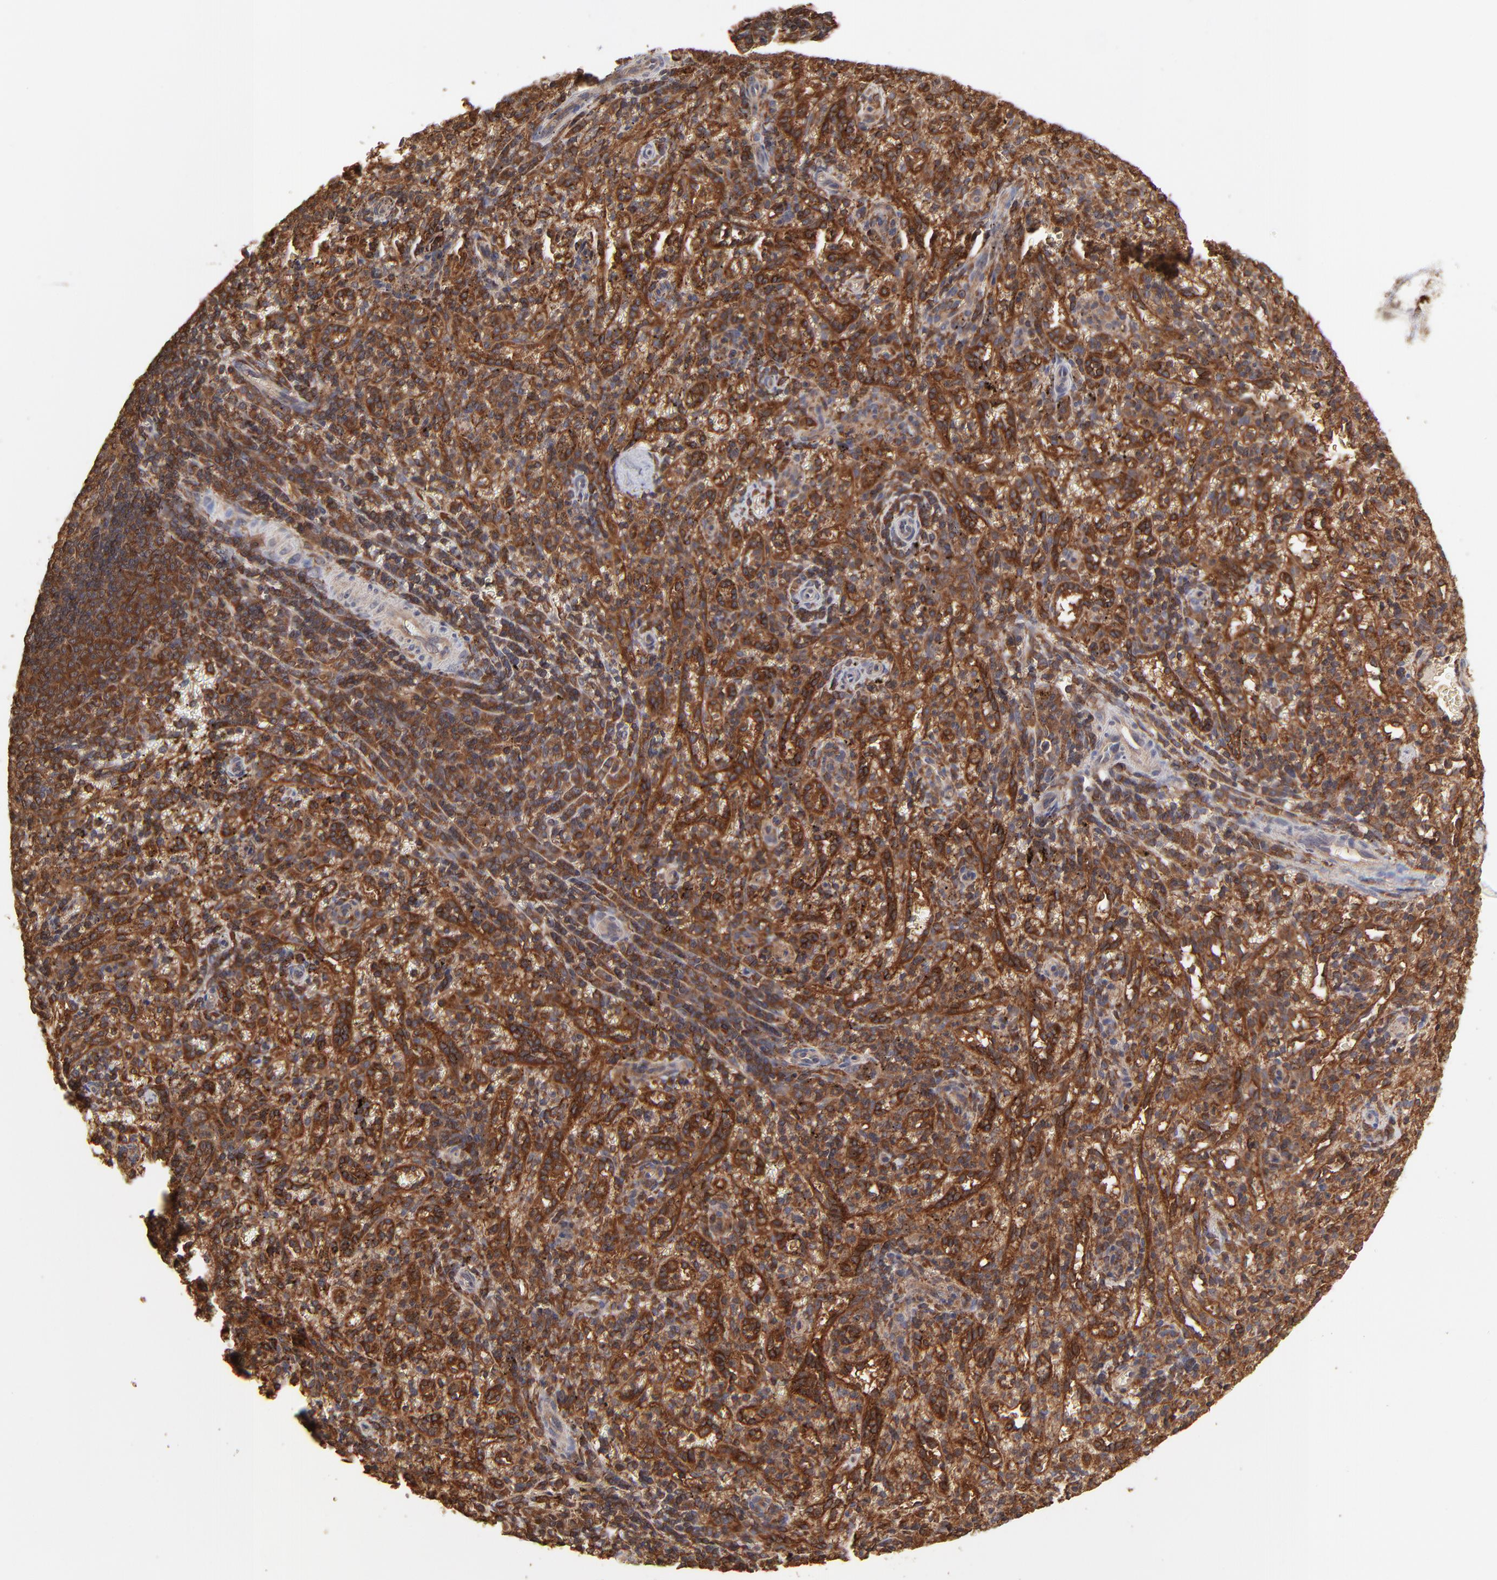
{"staining": {"intensity": "strong", "quantity": ">75%", "location": "cytoplasmic/membranous"}, "tissue": "spleen", "cell_type": "Cells in red pulp", "image_type": "normal", "snomed": [{"axis": "morphology", "description": "Normal tissue, NOS"}, {"axis": "topography", "description": "Spleen"}], "caption": "About >75% of cells in red pulp in normal human spleen show strong cytoplasmic/membranous protein expression as visualized by brown immunohistochemical staining.", "gene": "STON2", "patient": {"sex": "female", "age": 10}}